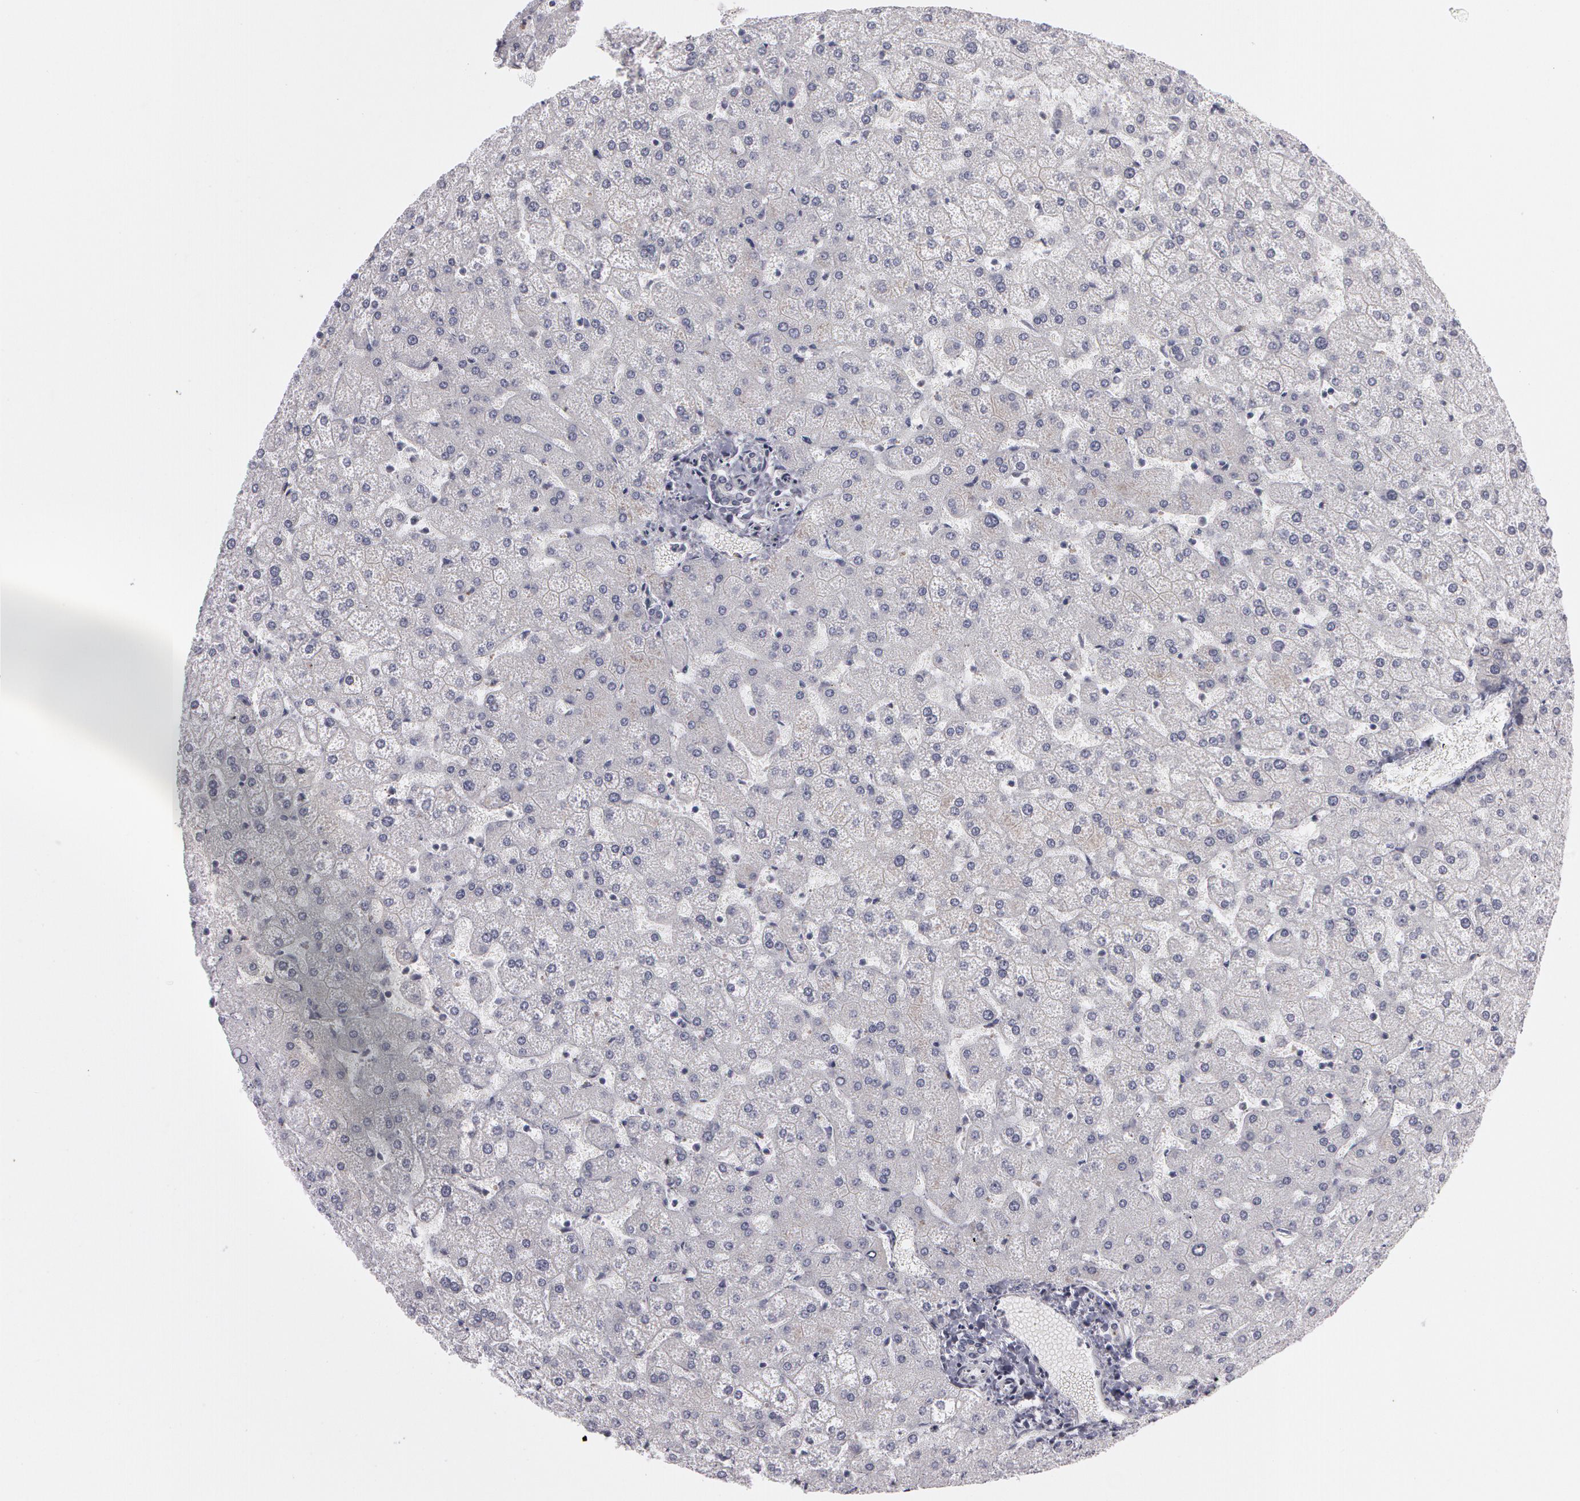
{"staining": {"intensity": "negative", "quantity": "none", "location": "none"}, "tissue": "liver", "cell_type": "Cholangiocytes", "image_type": "normal", "snomed": [{"axis": "morphology", "description": "Normal tissue, NOS"}, {"axis": "topography", "description": "Liver"}], "caption": "Immunohistochemical staining of benign human liver displays no significant expression in cholangiocytes.", "gene": "NEK9", "patient": {"sex": "female", "age": 32}}